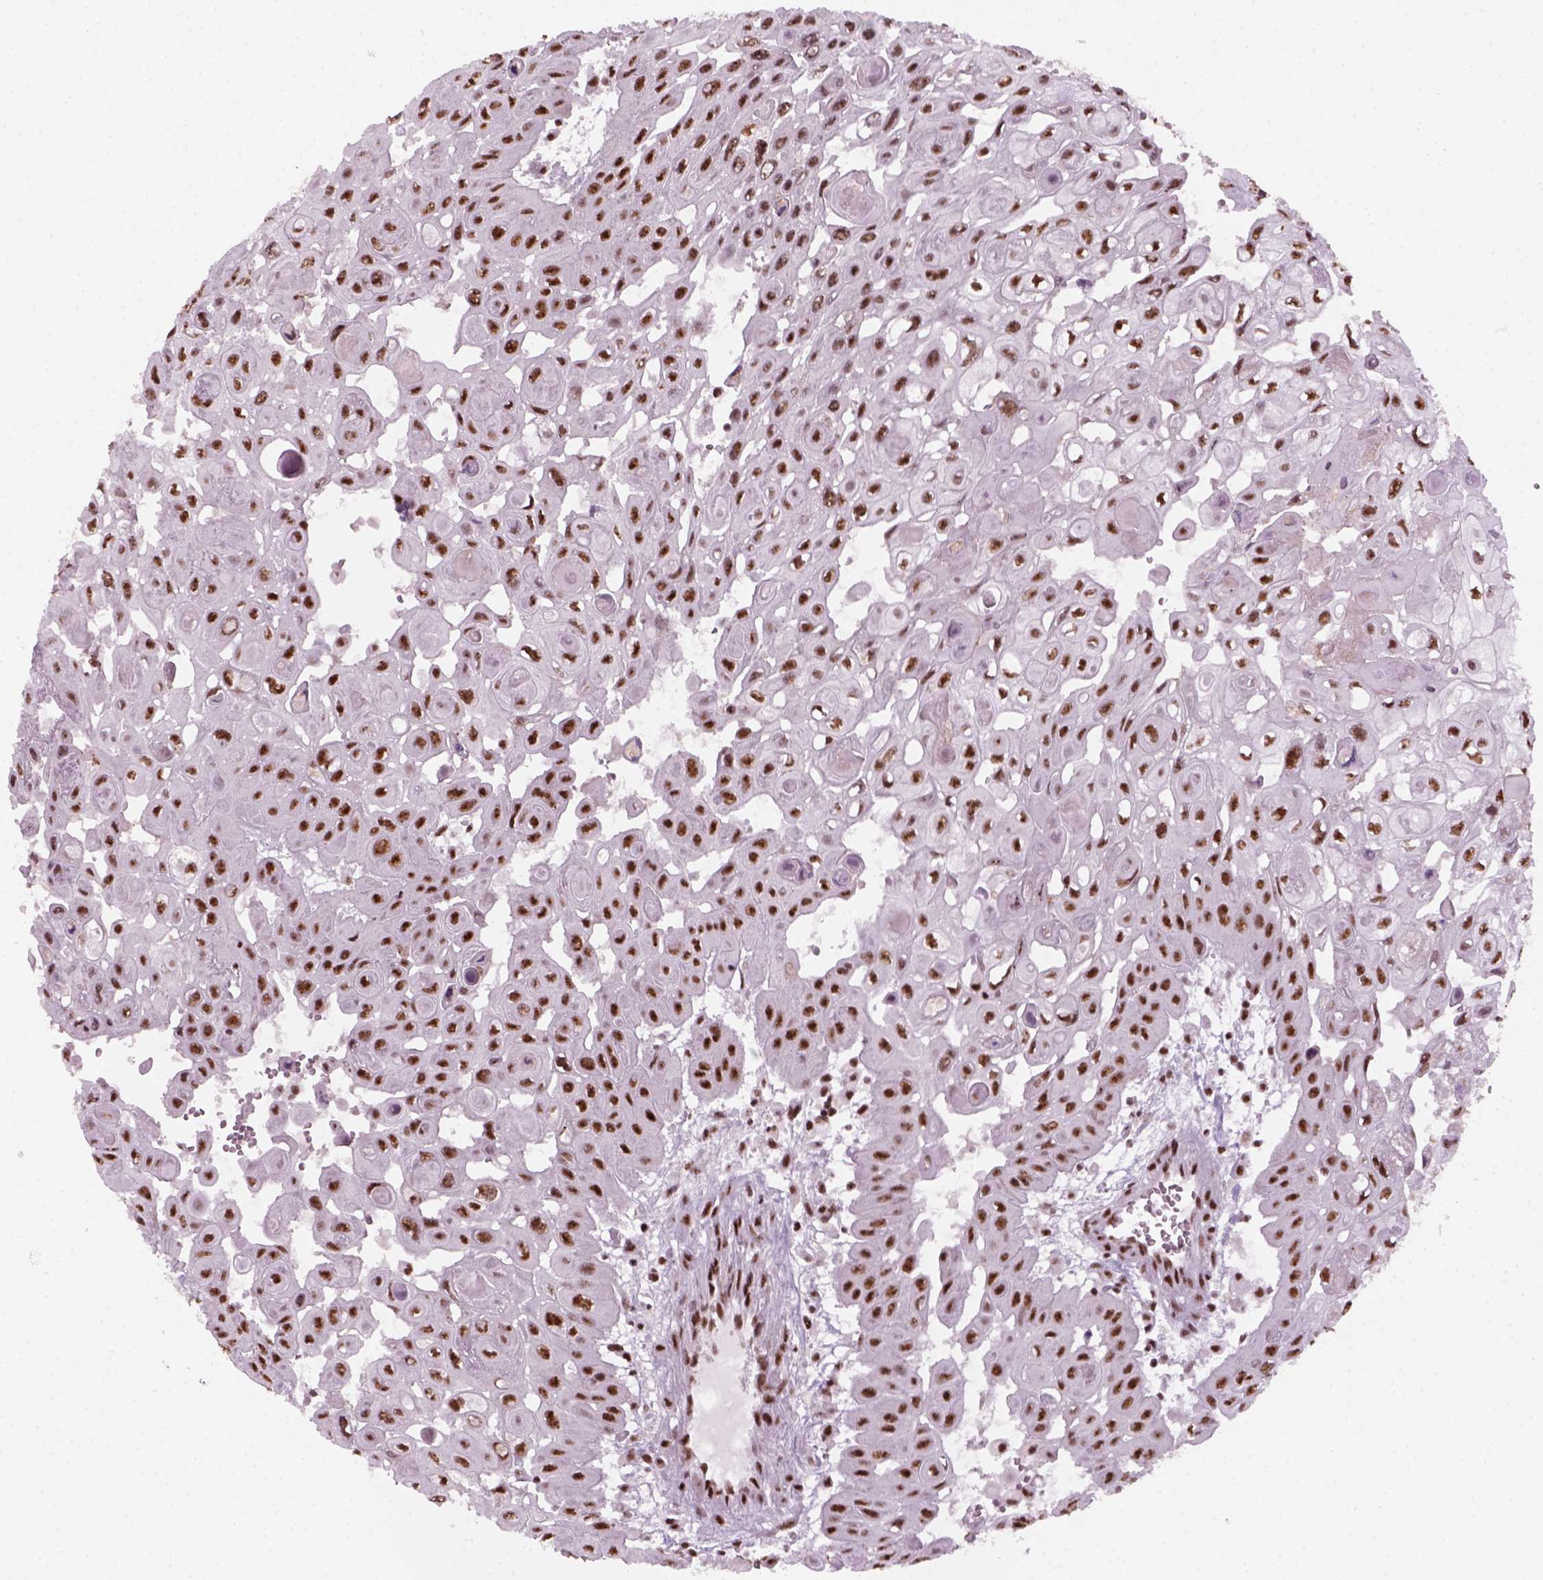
{"staining": {"intensity": "strong", "quantity": ">75%", "location": "nuclear"}, "tissue": "head and neck cancer", "cell_type": "Tumor cells", "image_type": "cancer", "snomed": [{"axis": "morphology", "description": "Adenocarcinoma, NOS"}, {"axis": "topography", "description": "Head-Neck"}], "caption": "Head and neck cancer stained with immunohistochemistry shows strong nuclear expression in about >75% of tumor cells.", "gene": "GTF2F1", "patient": {"sex": "male", "age": 73}}